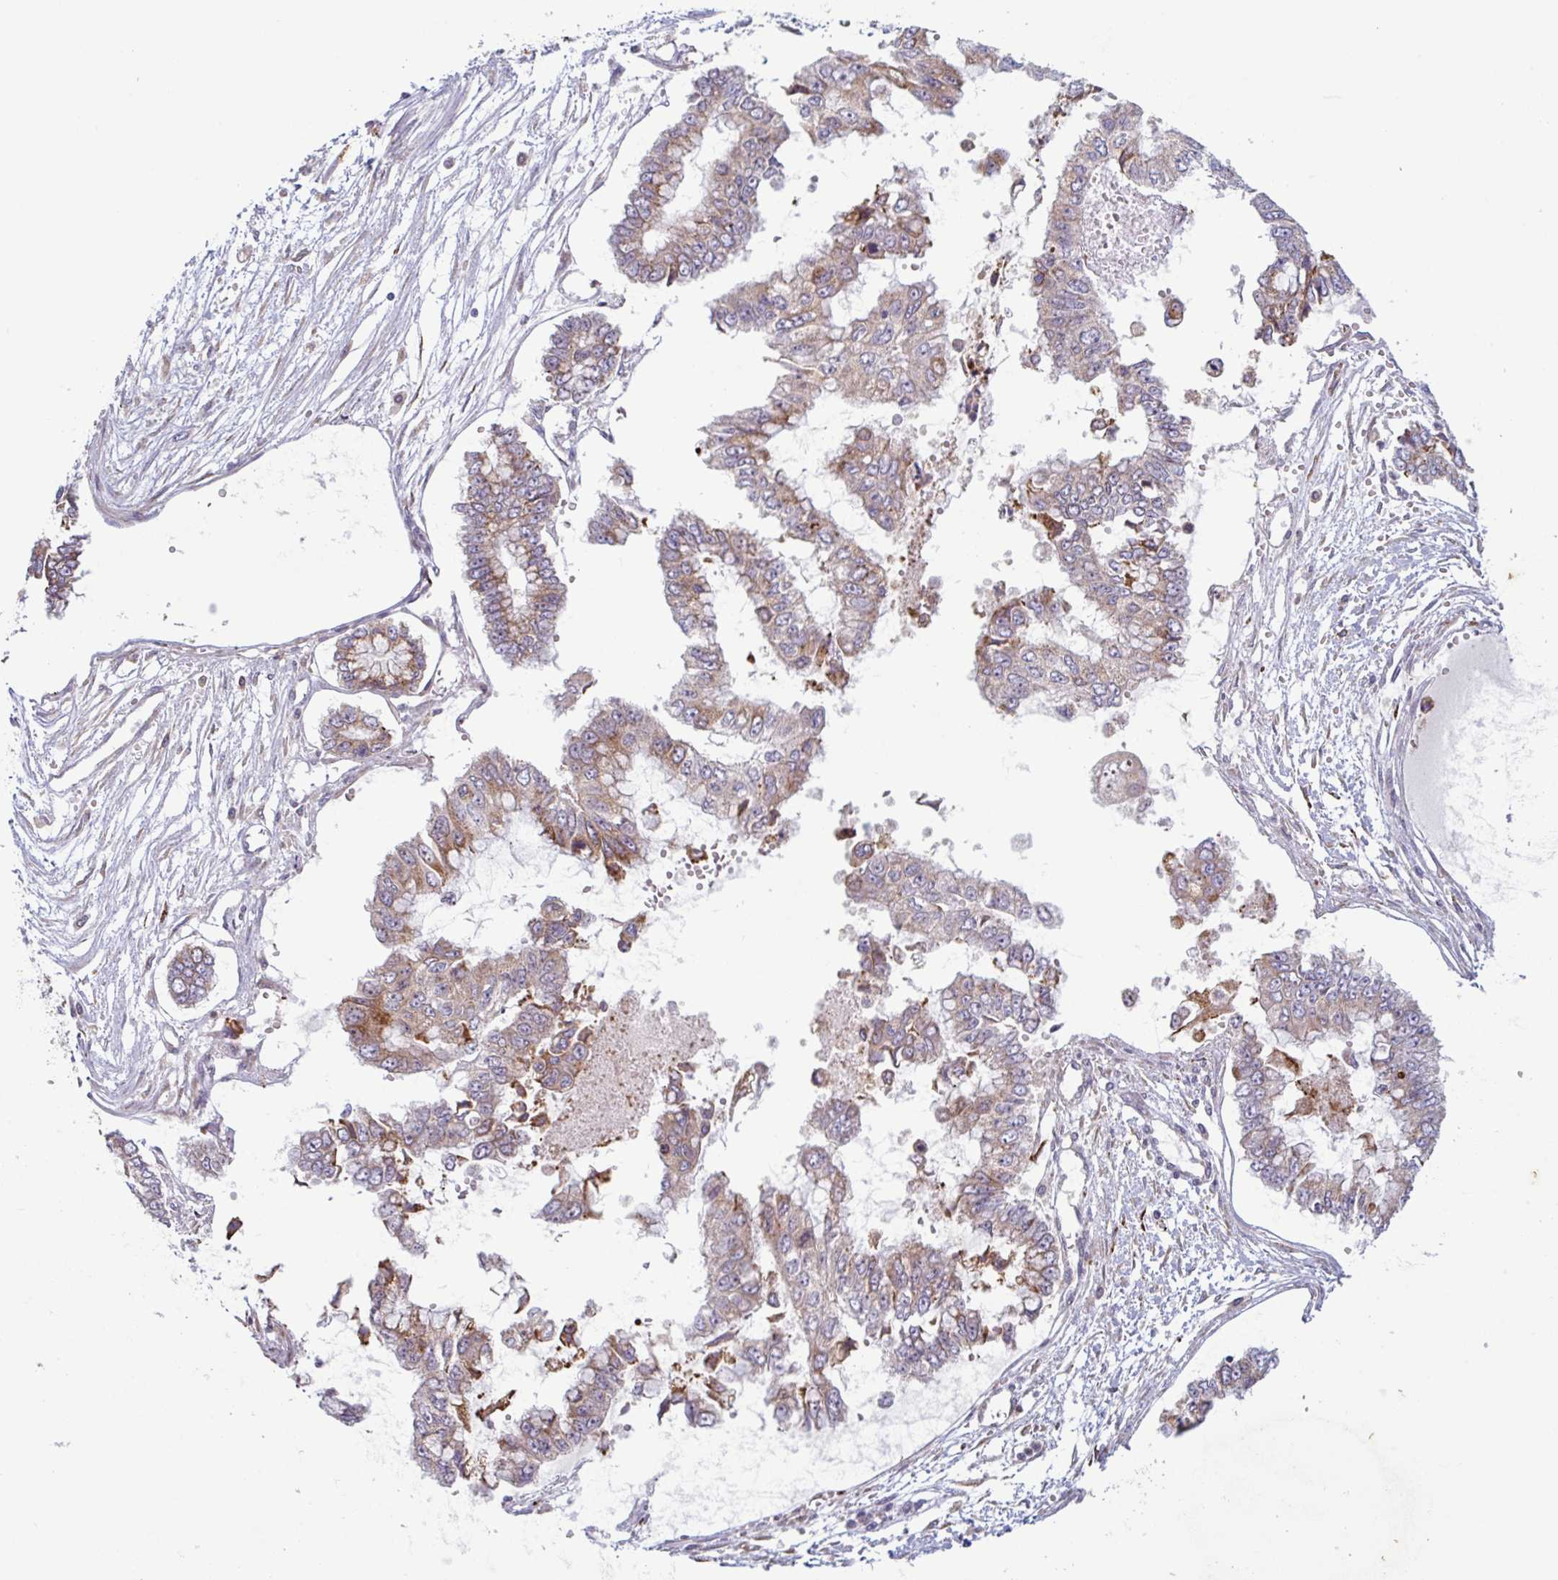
{"staining": {"intensity": "moderate", "quantity": ">75%", "location": "cytoplasmic/membranous"}, "tissue": "ovarian cancer", "cell_type": "Tumor cells", "image_type": "cancer", "snomed": [{"axis": "morphology", "description": "Cystadenocarcinoma, mucinous, NOS"}, {"axis": "topography", "description": "Ovary"}], "caption": "This is a photomicrograph of immunohistochemistry (IHC) staining of mucinous cystadenocarcinoma (ovarian), which shows moderate expression in the cytoplasmic/membranous of tumor cells.", "gene": "RIT1", "patient": {"sex": "female", "age": 72}}